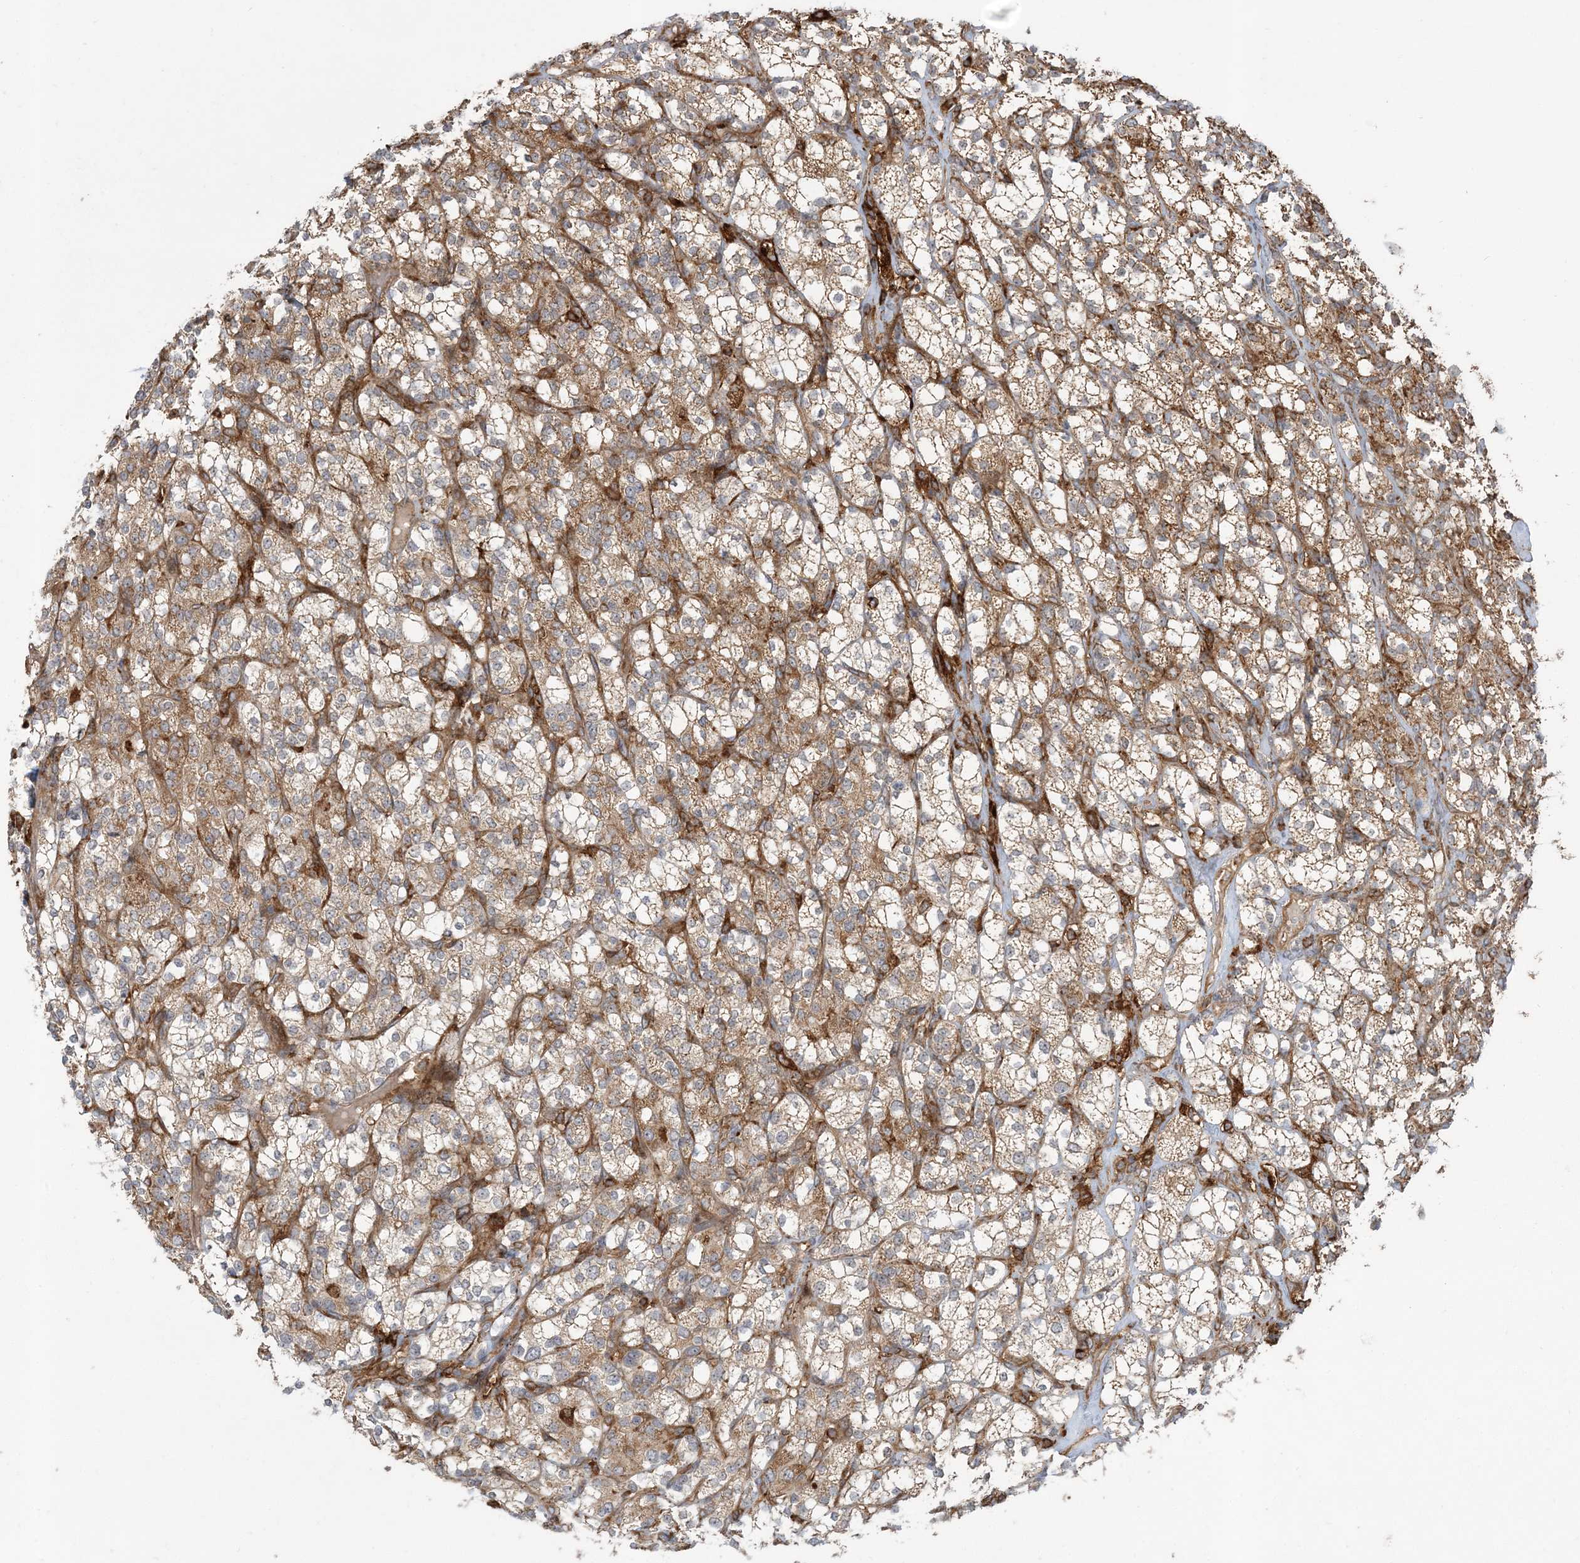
{"staining": {"intensity": "moderate", "quantity": ">75%", "location": "cytoplasmic/membranous"}, "tissue": "renal cancer", "cell_type": "Tumor cells", "image_type": "cancer", "snomed": [{"axis": "morphology", "description": "Adenocarcinoma, NOS"}, {"axis": "topography", "description": "Kidney"}], "caption": "A micrograph of human renal adenocarcinoma stained for a protein shows moderate cytoplasmic/membranous brown staining in tumor cells.", "gene": "LRPPRC", "patient": {"sex": "male", "age": 77}}